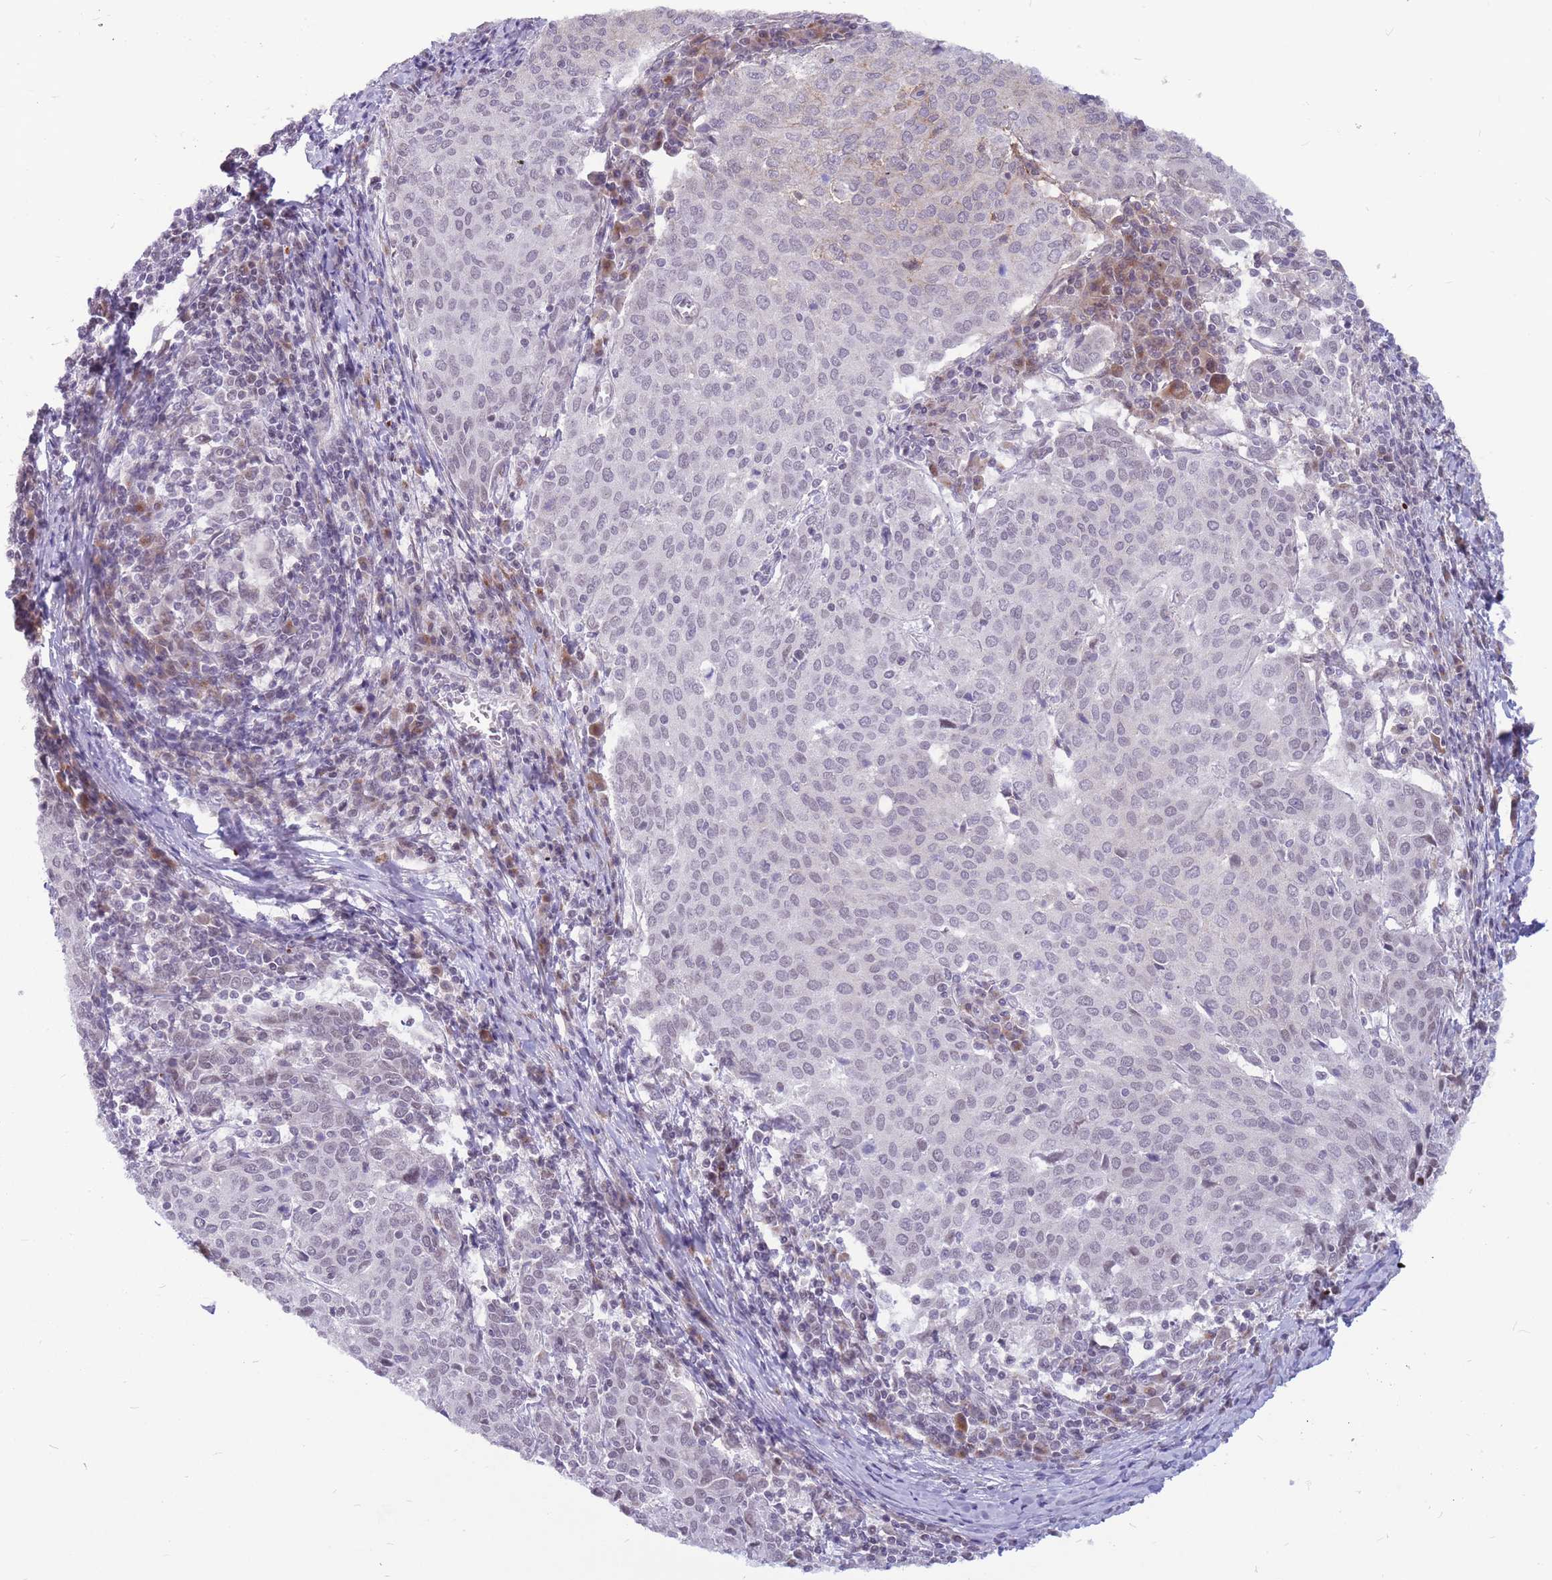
{"staining": {"intensity": "weak", "quantity": "<25%", "location": "cytoplasmic/membranous"}, "tissue": "cervical cancer", "cell_type": "Tumor cells", "image_type": "cancer", "snomed": [{"axis": "morphology", "description": "Squamous cell carcinoma, NOS"}, {"axis": "topography", "description": "Cervix"}], "caption": "This is an IHC histopathology image of human cervical squamous cell carcinoma. There is no positivity in tumor cells.", "gene": "ADD2", "patient": {"sex": "female", "age": 46}}